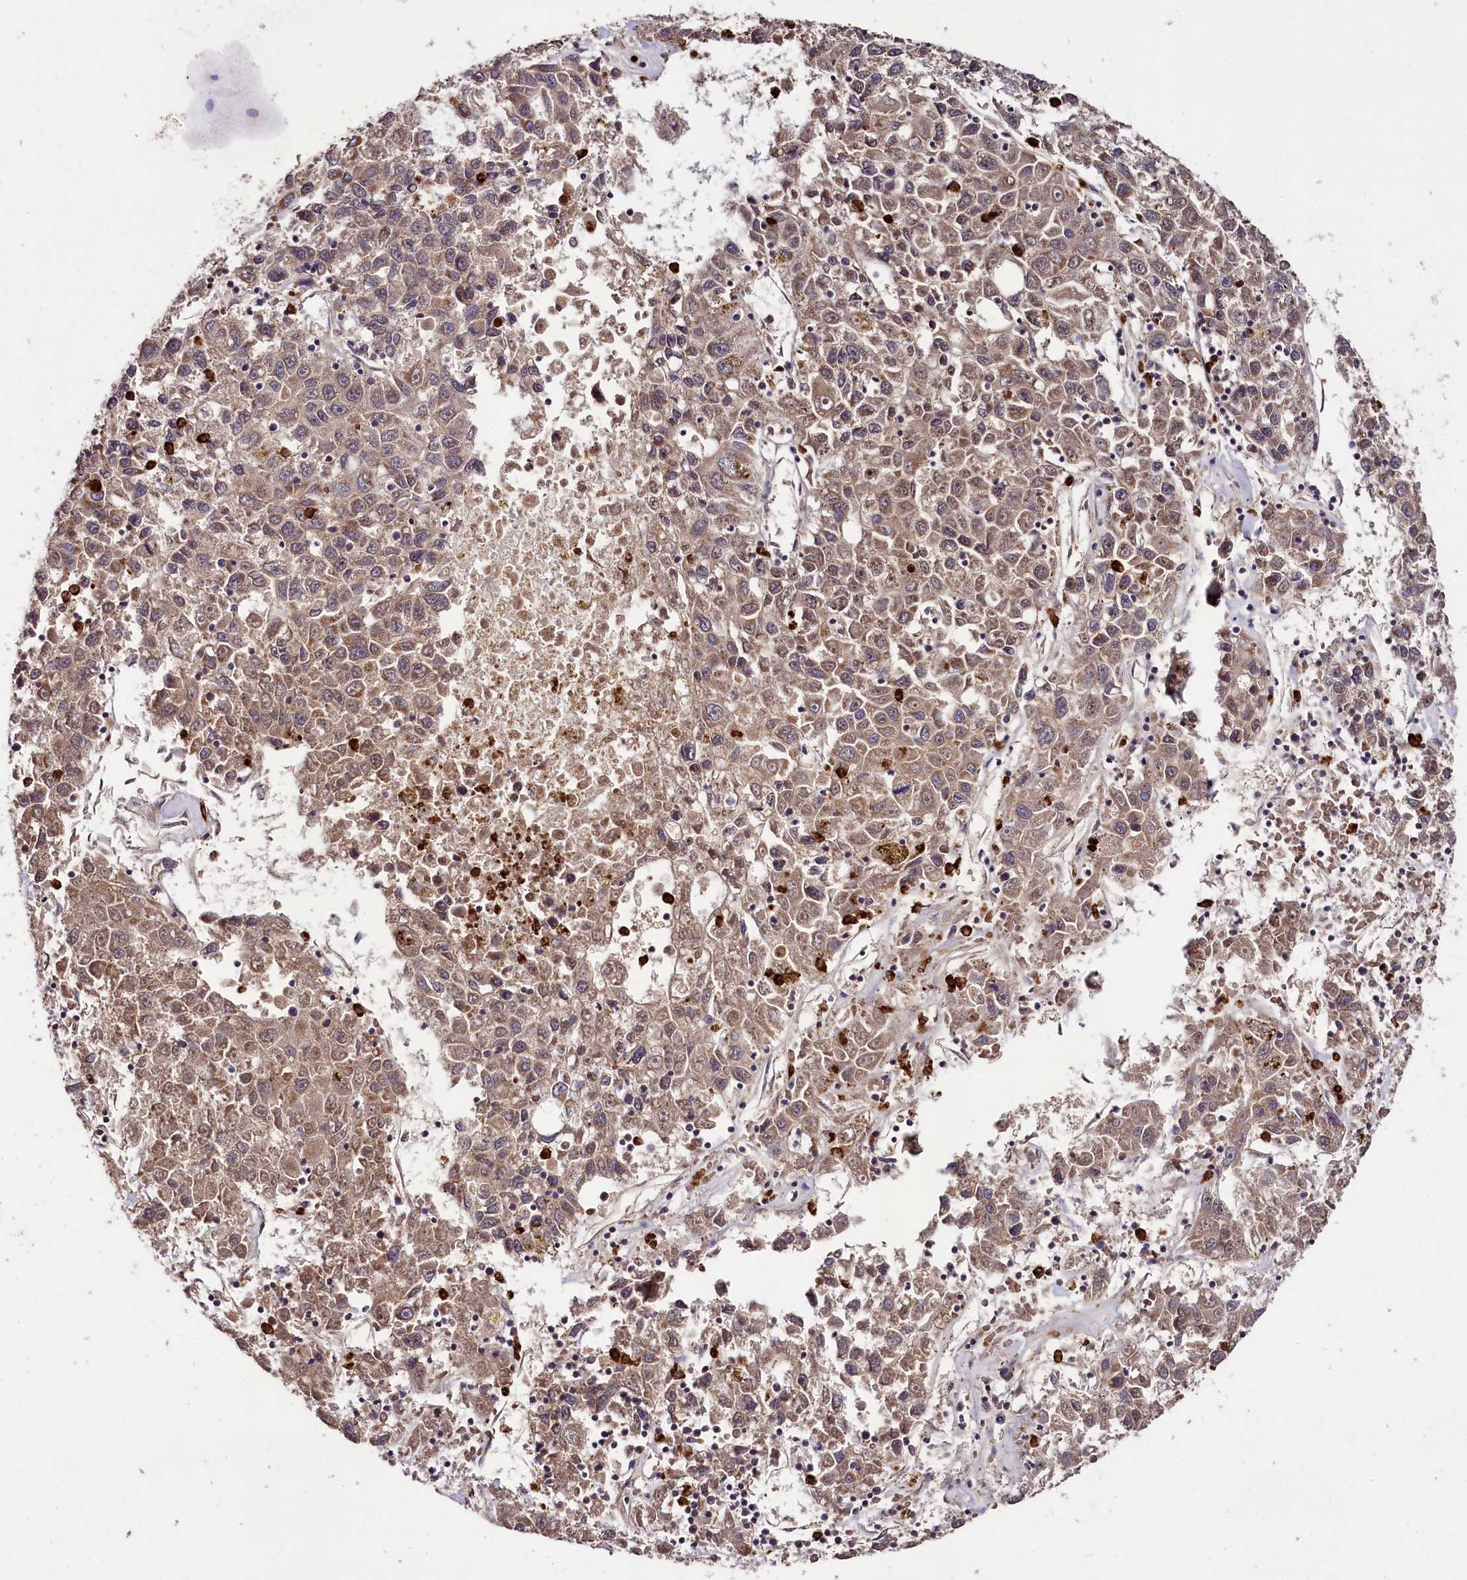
{"staining": {"intensity": "weak", "quantity": ">75%", "location": "cytoplasmic/membranous"}, "tissue": "liver cancer", "cell_type": "Tumor cells", "image_type": "cancer", "snomed": [{"axis": "morphology", "description": "Carcinoma, Hepatocellular, NOS"}, {"axis": "topography", "description": "Liver"}], "caption": "Immunohistochemistry (IHC) of human liver cancer (hepatocellular carcinoma) displays low levels of weak cytoplasmic/membranous expression in approximately >75% of tumor cells.", "gene": "KLRB1", "patient": {"sex": "male", "age": 49}}